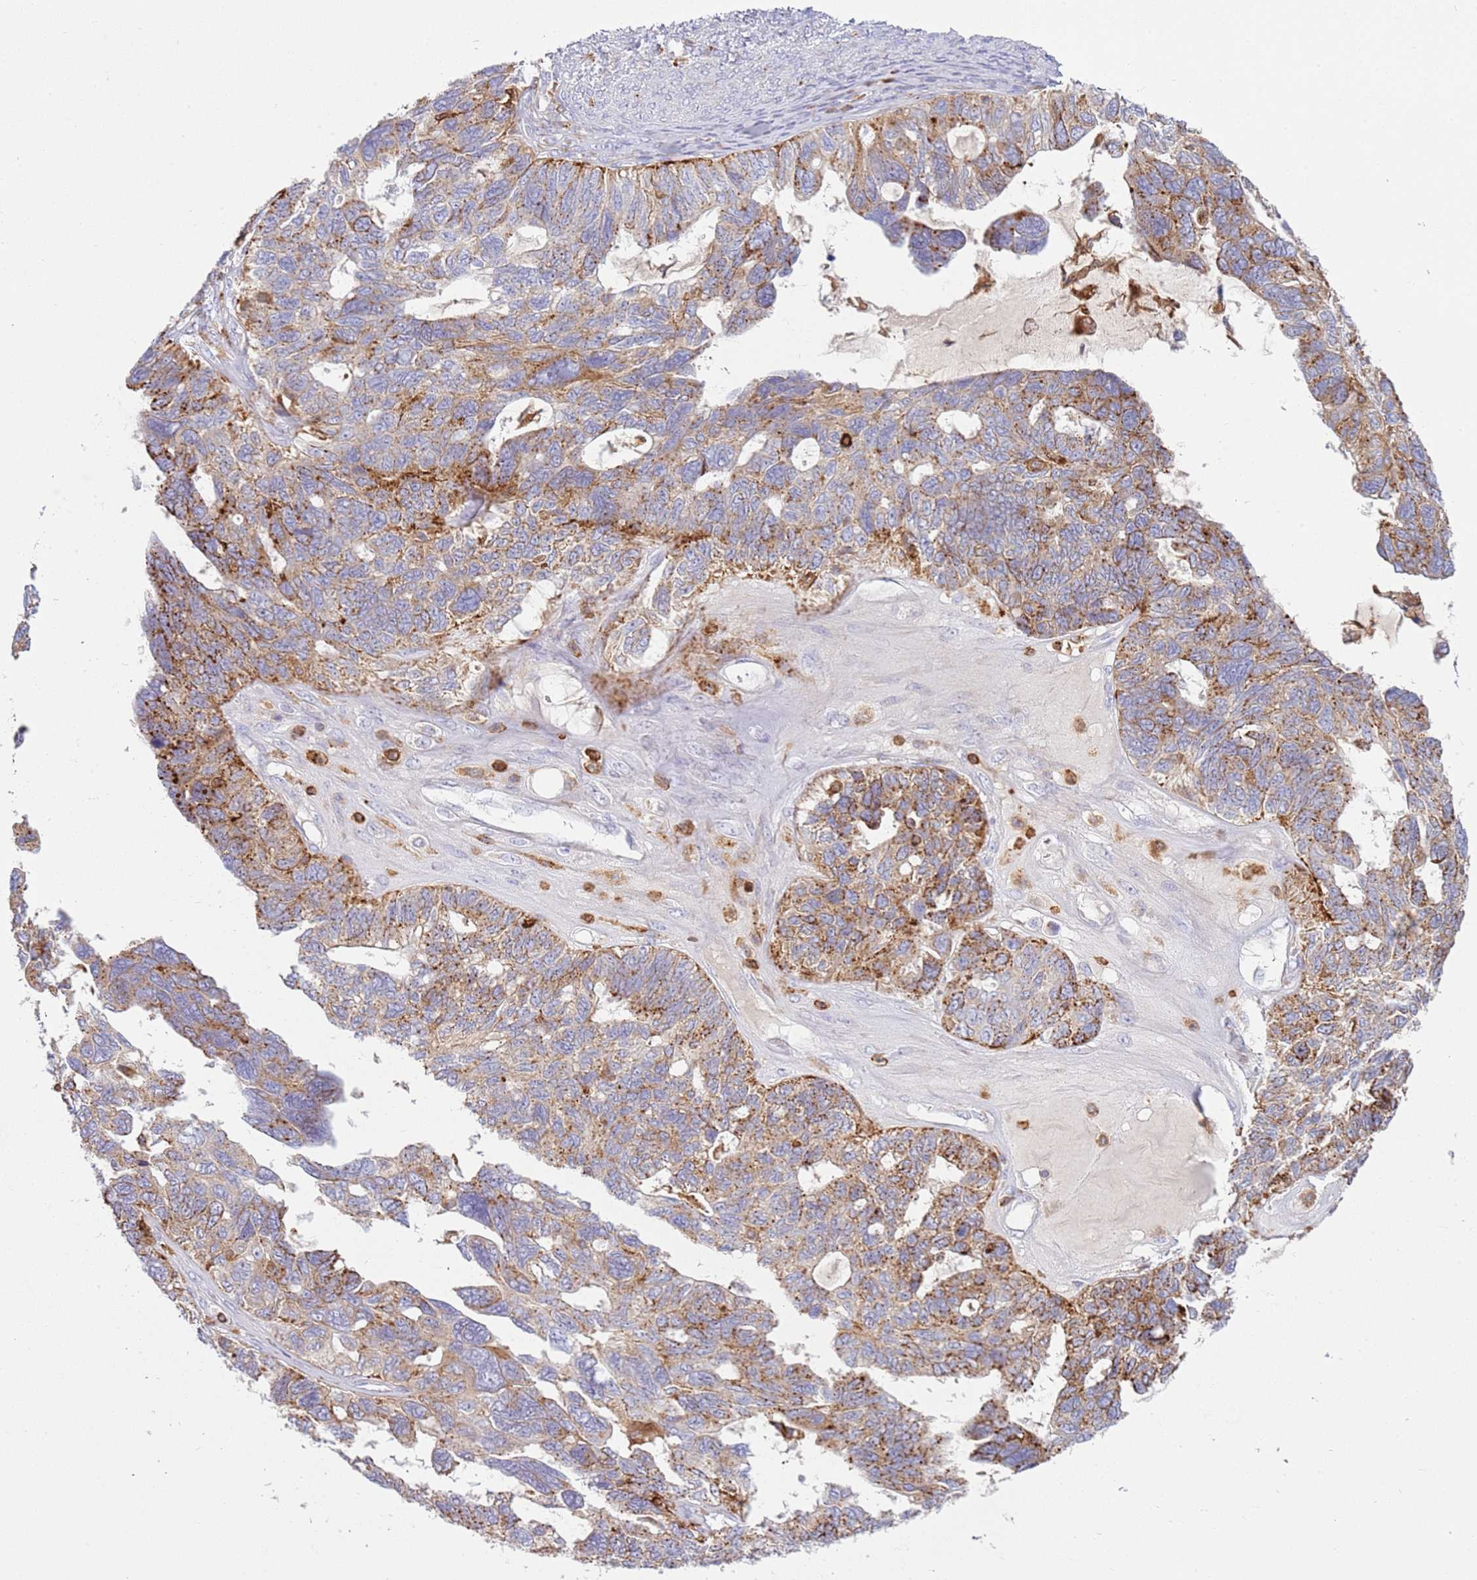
{"staining": {"intensity": "strong", "quantity": "25%-75%", "location": "cytoplasmic/membranous"}, "tissue": "ovarian cancer", "cell_type": "Tumor cells", "image_type": "cancer", "snomed": [{"axis": "morphology", "description": "Cystadenocarcinoma, serous, NOS"}, {"axis": "topography", "description": "Ovary"}], "caption": "A brown stain shows strong cytoplasmic/membranous staining of a protein in human ovarian cancer tumor cells. (IHC, brightfield microscopy, high magnification).", "gene": "TTPAL", "patient": {"sex": "female", "age": 79}}